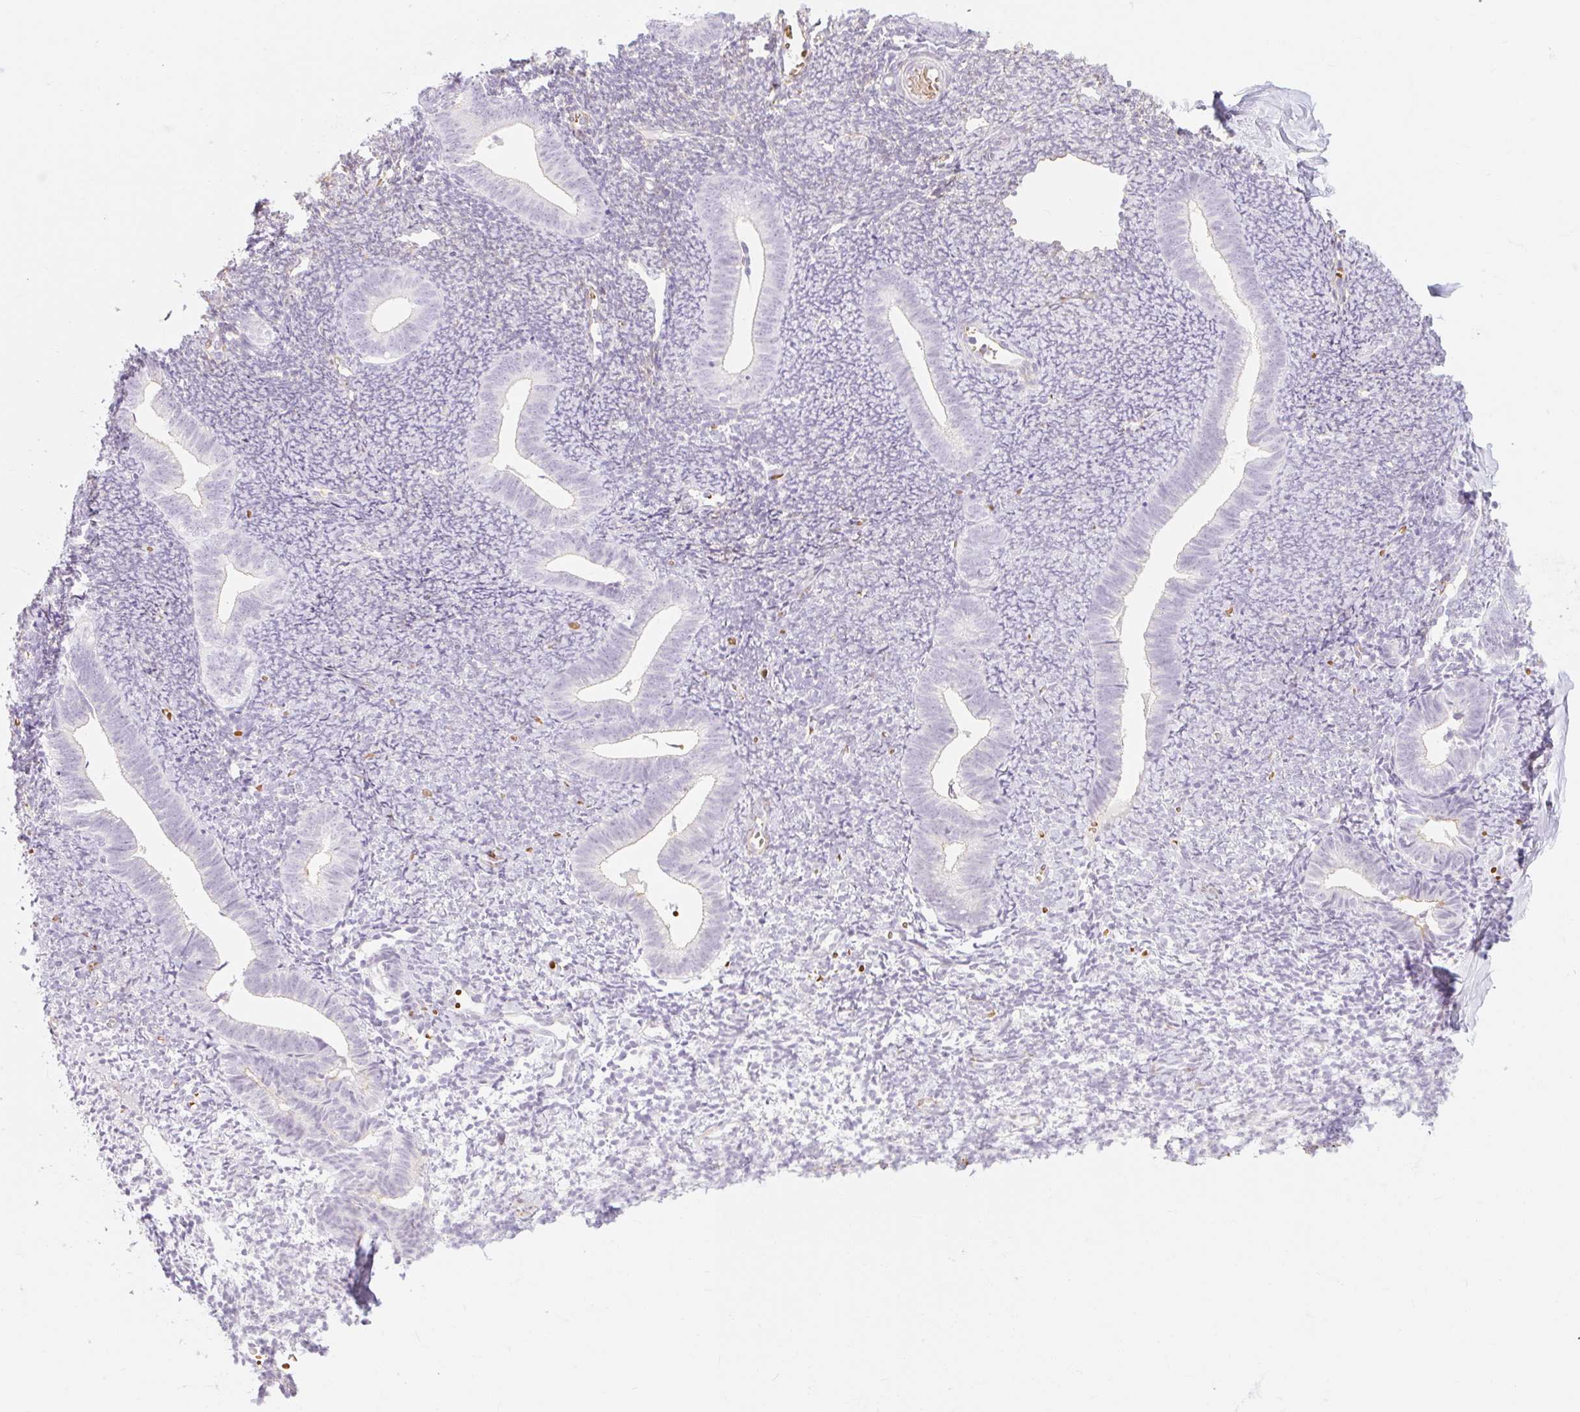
{"staining": {"intensity": "negative", "quantity": "none", "location": "none"}, "tissue": "endometrium", "cell_type": "Cells in endometrial stroma", "image_type": "normal", "snomed": [{"axis": "morphology", "description": "Normal tissue, NOS"}, {"axis": "topography", "description": "Endometrium"}], "caption": "Immunohistochemical staining of normal endometrium reveals no significant positivity in cells in endometrial stroma. (Brightfield microscopy of DAB (3,3'-diaminobenzidine) IHC at high magnification).", "gene": "TAF1L", "patient": {"sex": "female", "age": 39}}